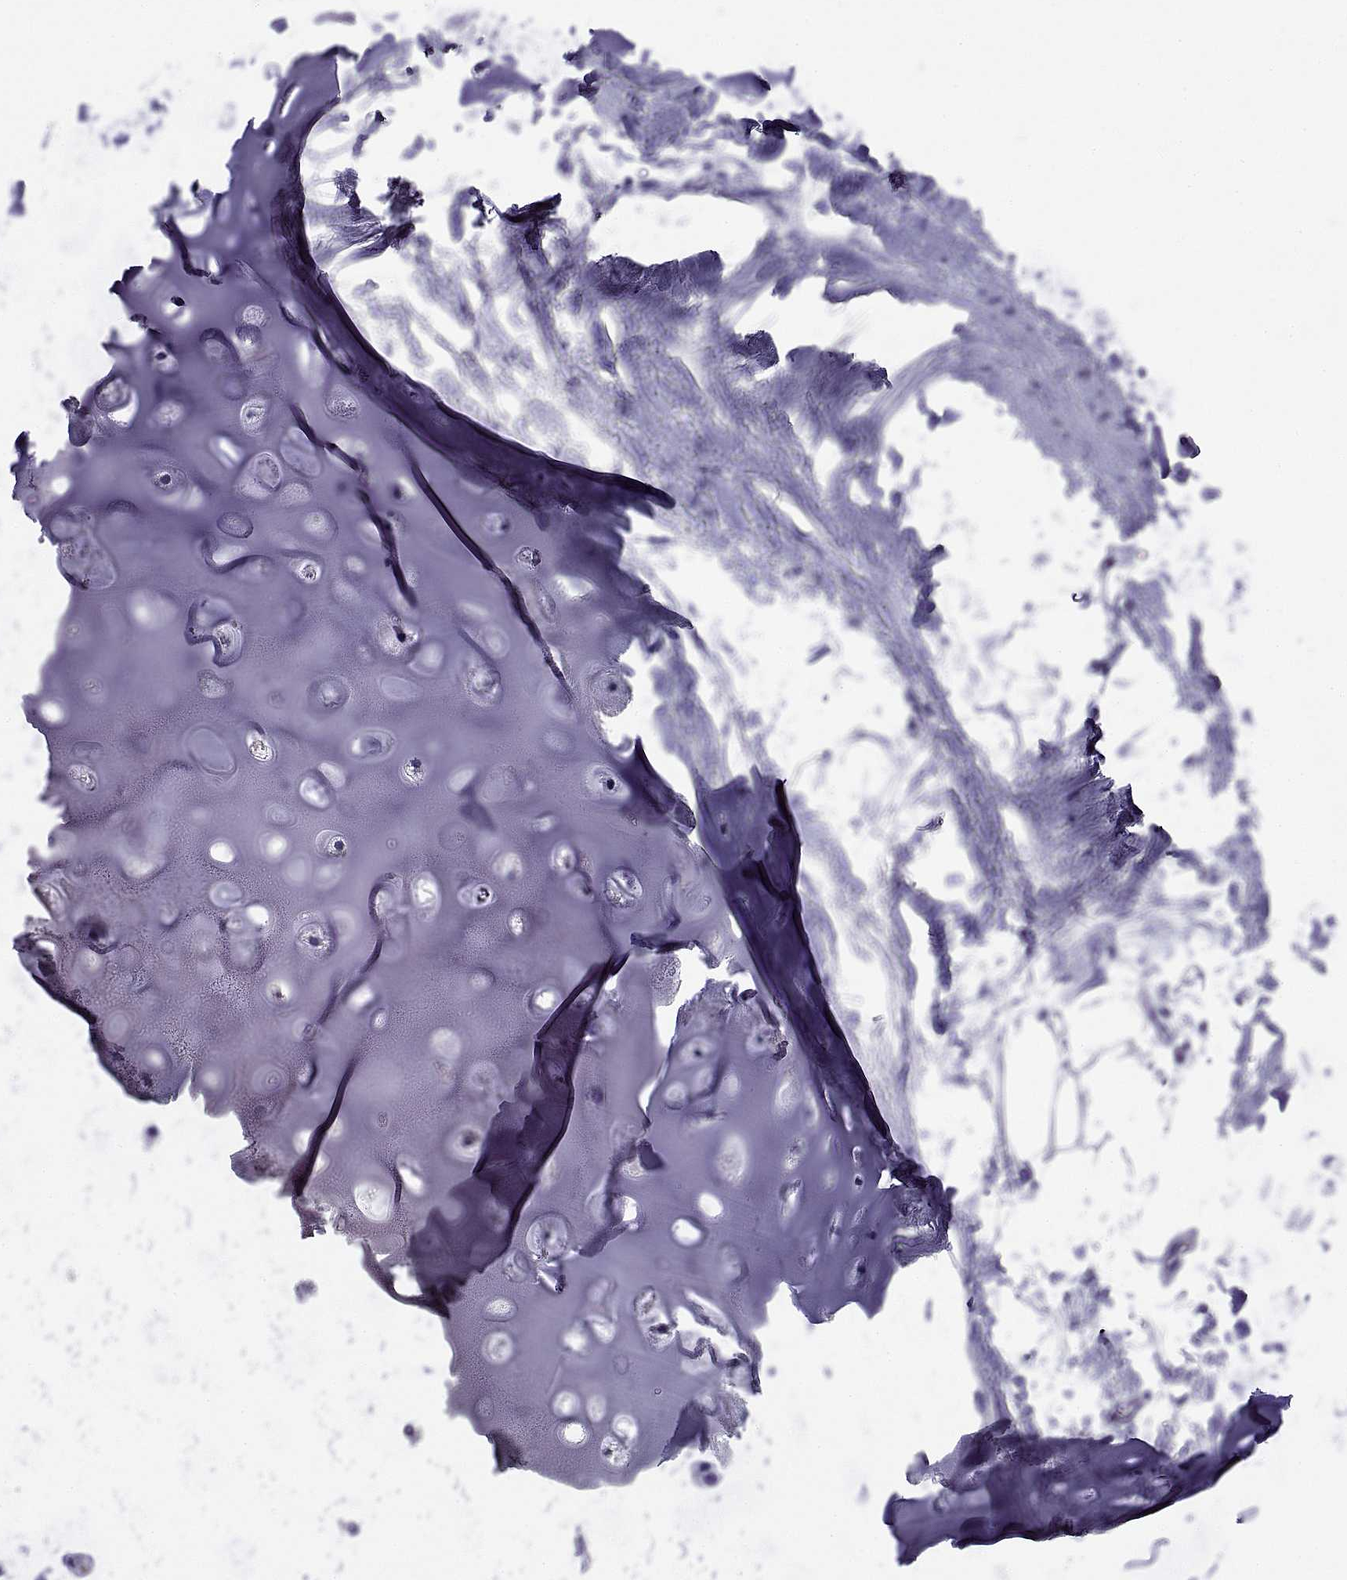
{"staining": {"intensity": "negative", "quantity": "none", "location": "none"}, "tissue": "soft tissue", "cell_type": "Chondrocytes", "image_type": "normal", "snomed": [{"axis": "morphology", "description": "Normal tissue, NOS"}, {"axis": "morphology", "description": "Squamous cell carcinoma, NOS"}, {"axis": "topography", "description": "Cartilage tissue"}, {"axis": "topography", "description": "Lung"}], "caption": "A high-resolution photomicrograph shows immunohistochemistry (IHC) staining of unremarkable soft tissue, which exhibits no significant positivity in chondrocytes.", "gene": "TGFBR3L", "patient": {"sex": "male", "age": 66}}